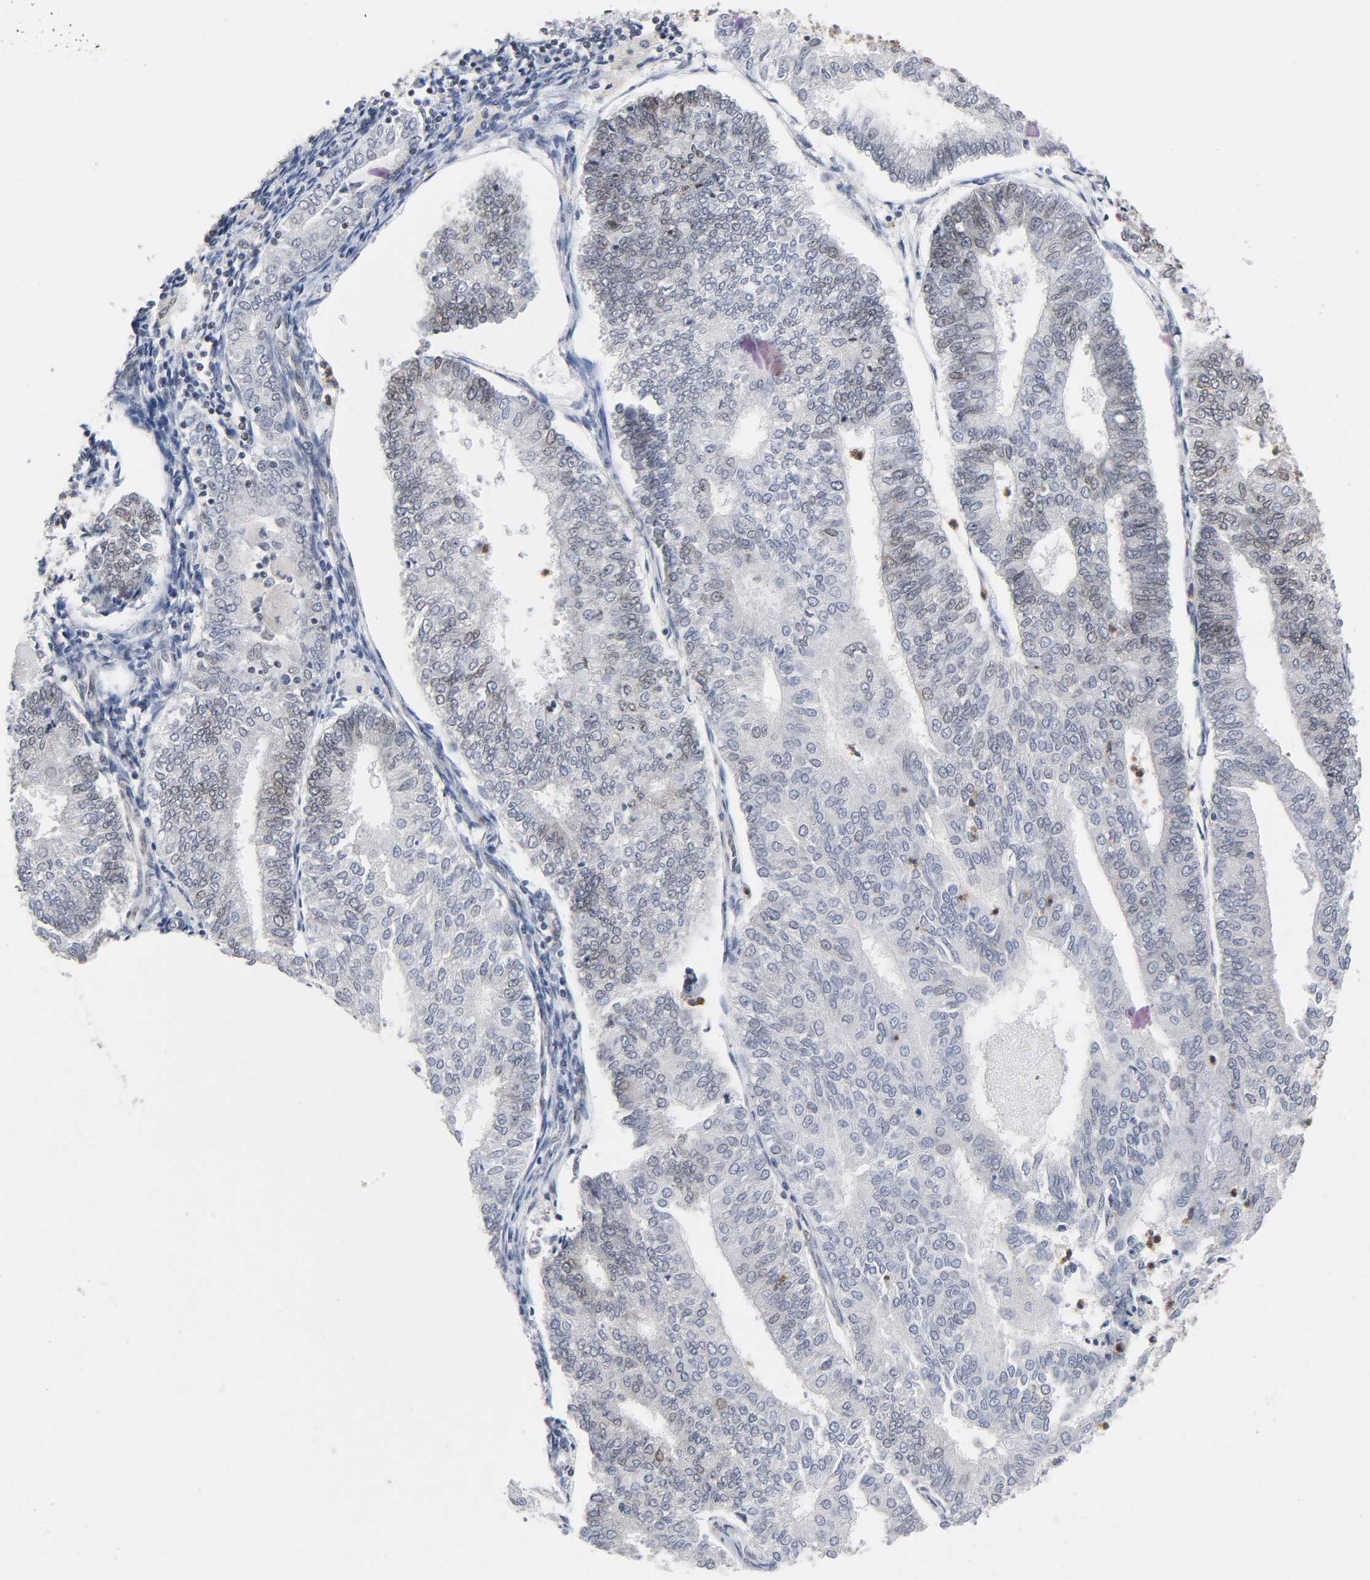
{"staining": {"intensity": "weak", "quantity": "<25%", "location": "nuclear"}, "tissue": "endometrial cancer", "cell_type": "Tumor cells", "image_type": "cancer", "snomed": [{"axis": "morphology", "description": "Adenocarcinoma, NOS"}, {"axis": "topography", "description": "Endometrium"}], "caption": "This is an immunohistochemistry photomicrograph of human endometrial adenocarcinoma. There is no positivity in tumor cells.", "gene": "SUMO1", "patient": {"sex": "female", "age": 59}}